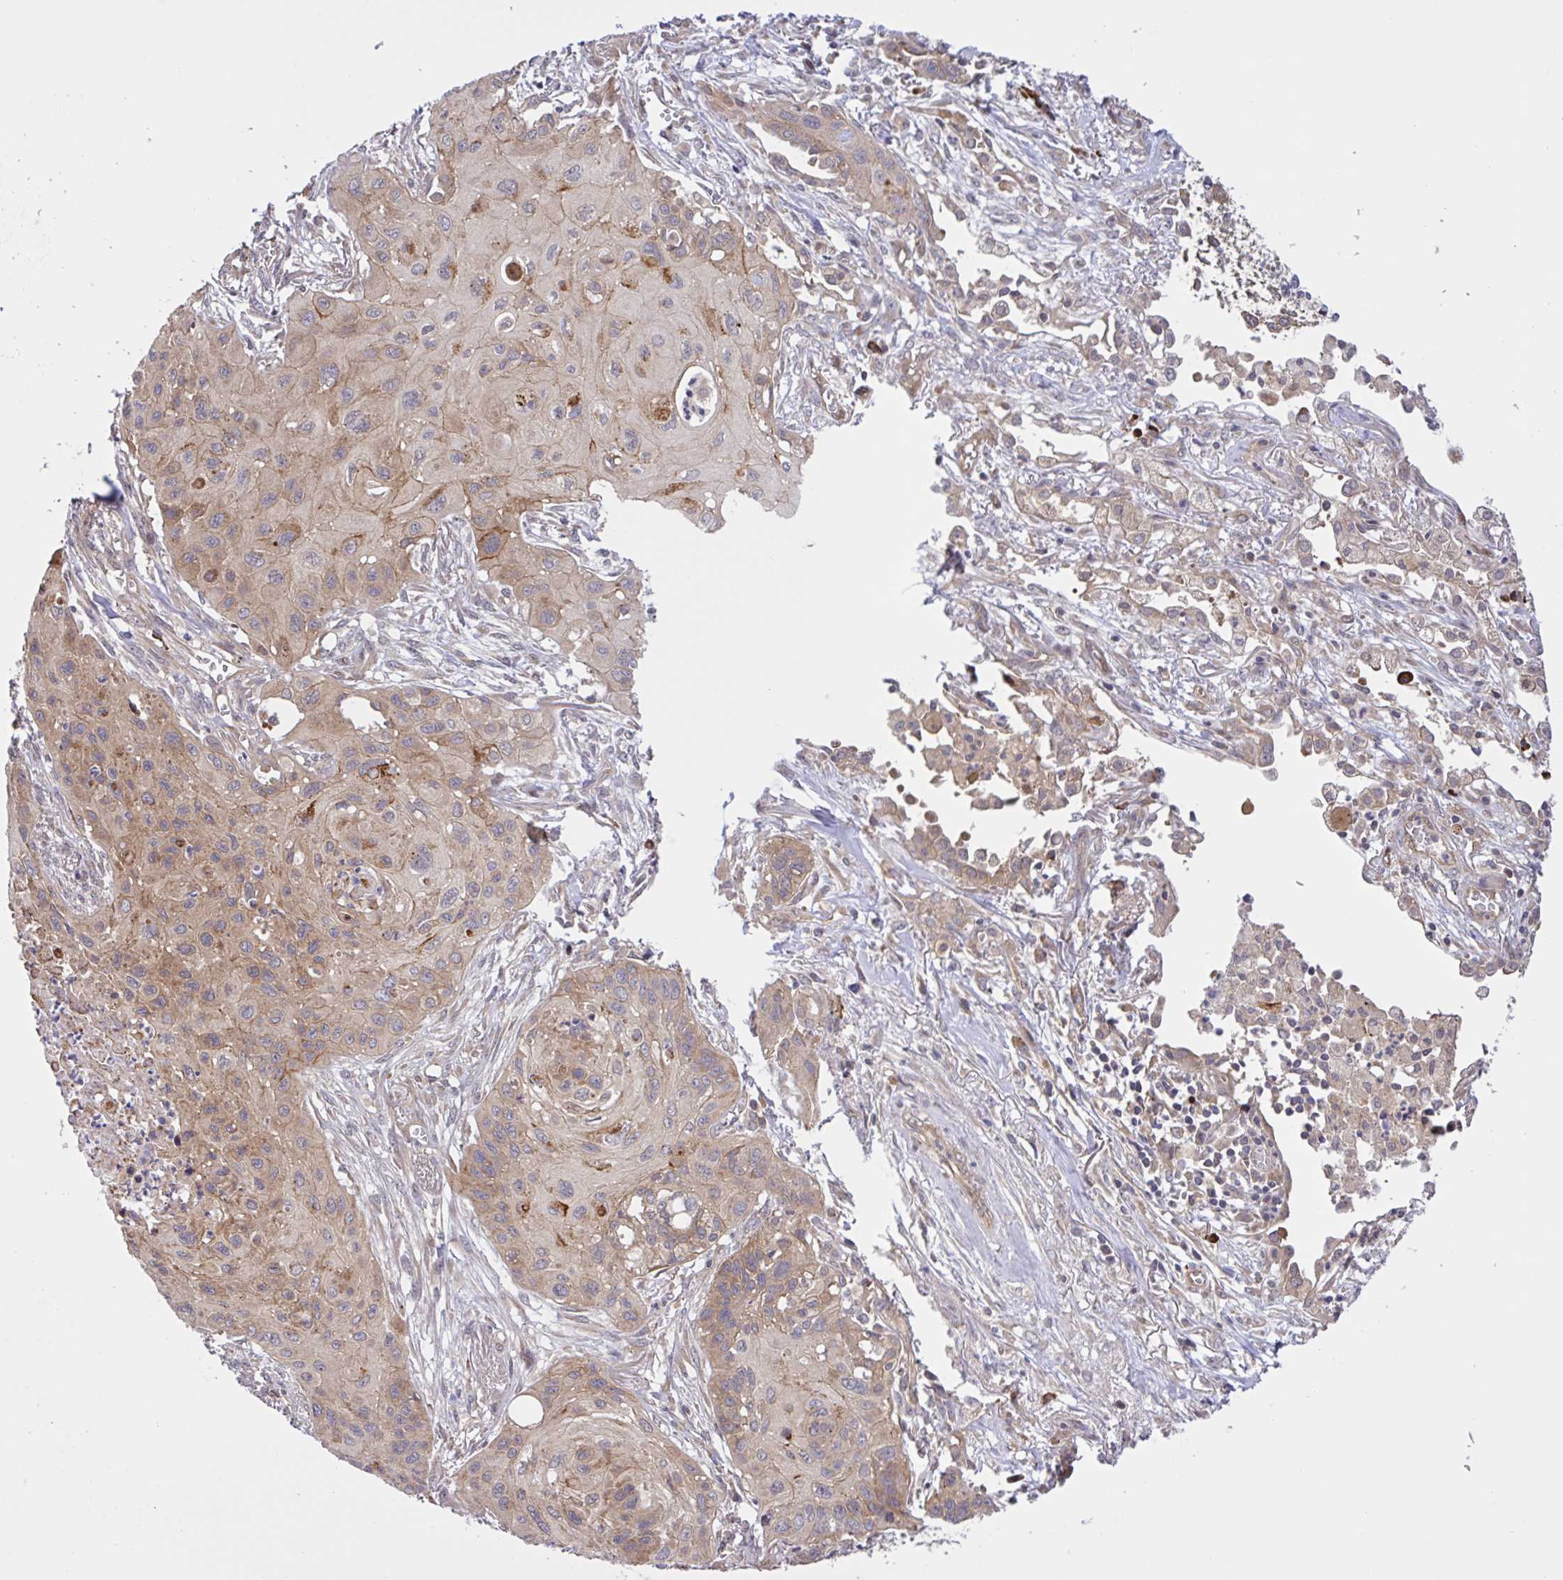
{"staining": {"intensity": "weak", "quantity": "25%-75%", "location": "cytoplasmic/membranous"}, "tissue": "lung cancer", "cell_type": "Tumor cells", "image_type": "cancer", "snomed": [{"axis": "morphology", "description": "Squamous cell carcinoma, NOS"}, {"axis": "topography", "description": "Lung"}], "caption": "Human lung cancer (squamous cell carcinoma) stained with a protein marker reveals weak staining in tumor cells.", "gene": "INTS10", "patient": {"sex": "male", "age": 71}}